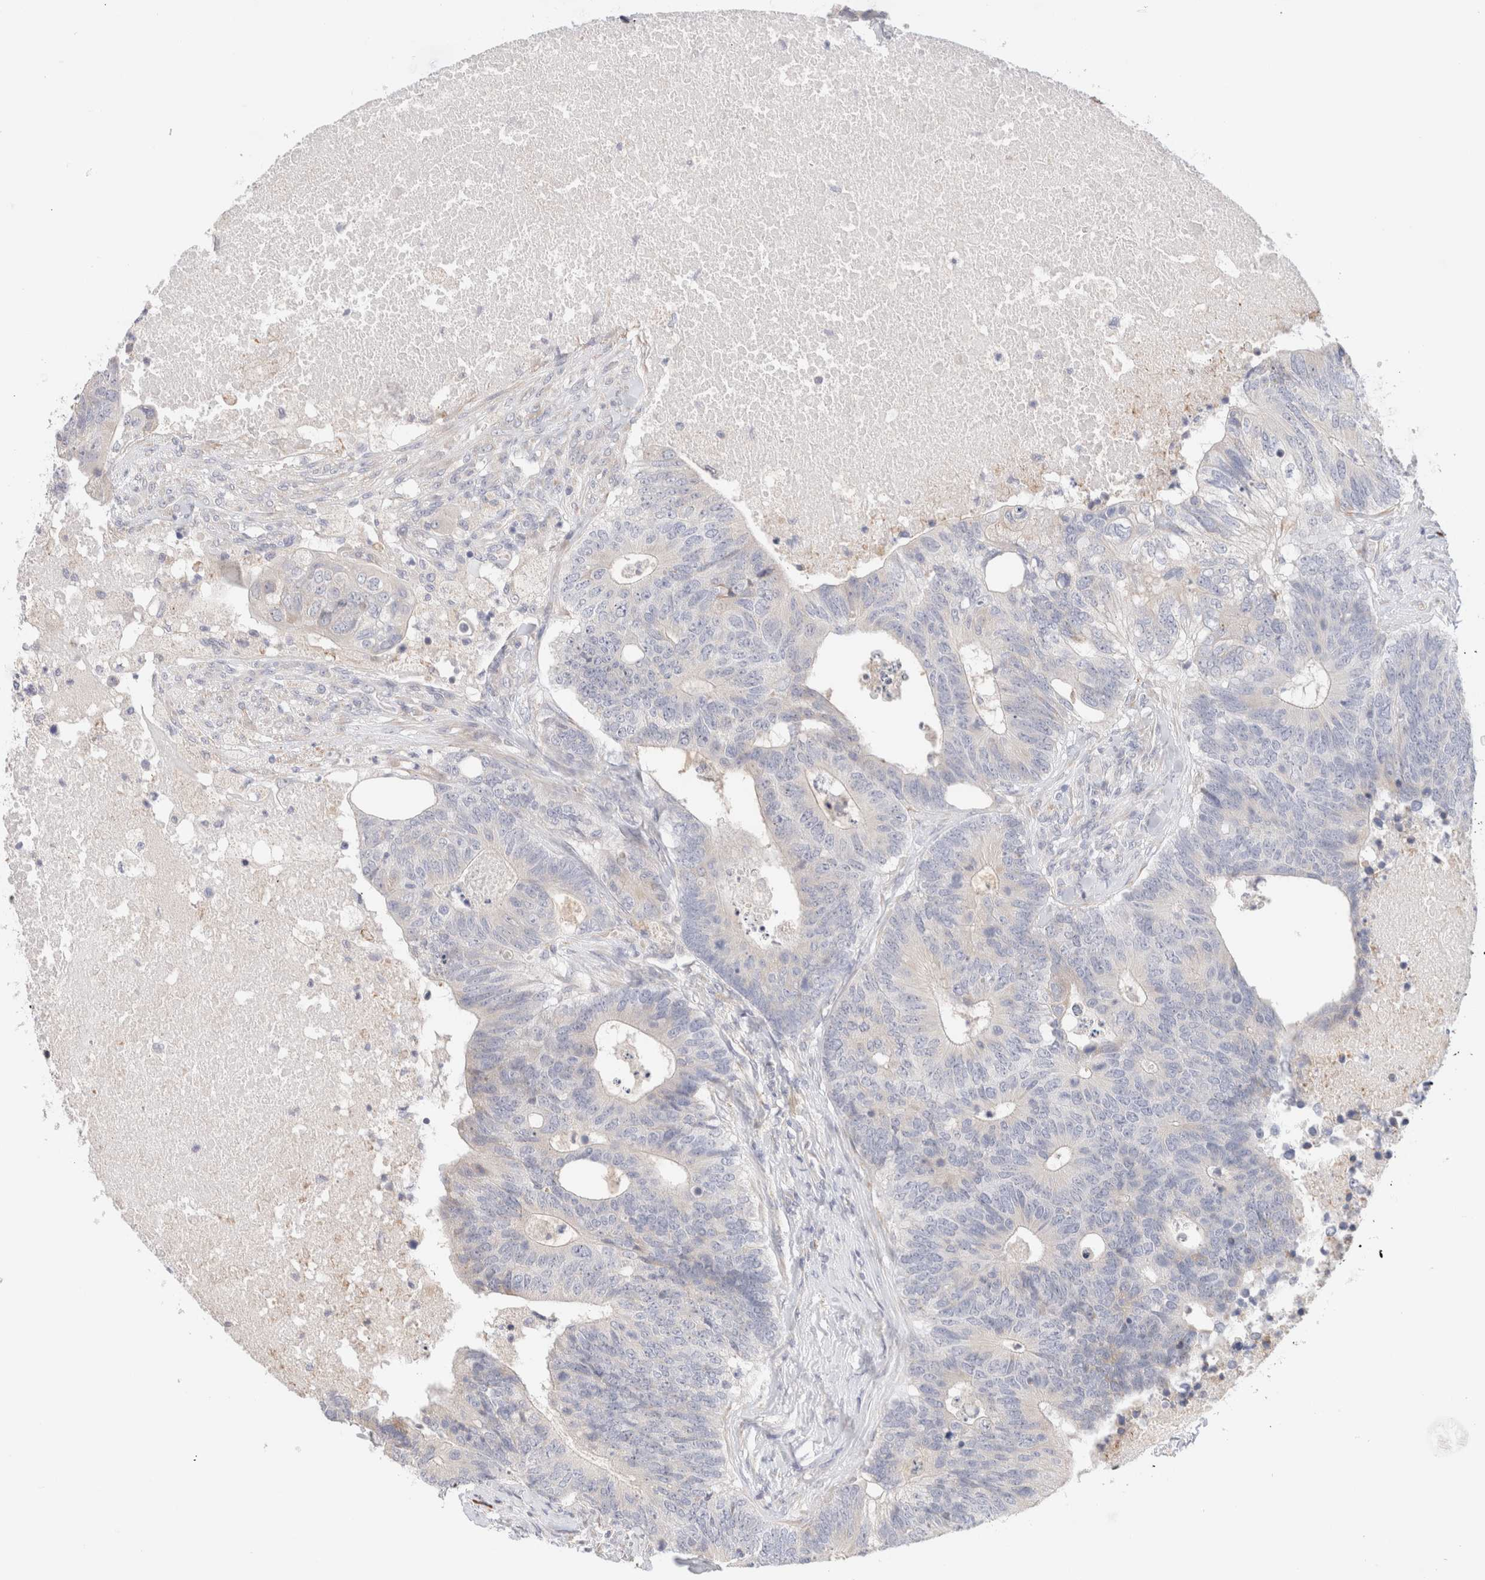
{"staining": {"intensity": "negative", "quantity": "none", "location": "none"}, "tissue": "colorectal cancer", "cell_type": "Tumor cells", "image_type": "cancer", "snomed": [{"axis": "morphology", "description": "Adenocarcinoma, NOS"}, {"axis": "topography", "description": "Colon"}], "caption": "DAB (3,3'-diaminobenzidine) immunohistochemical staining of human colorectal adenocarcinoma shows no significant staining in tumor cells.", "gene": "GADD45G", "patient": {"sex": "female", "age": 67}}